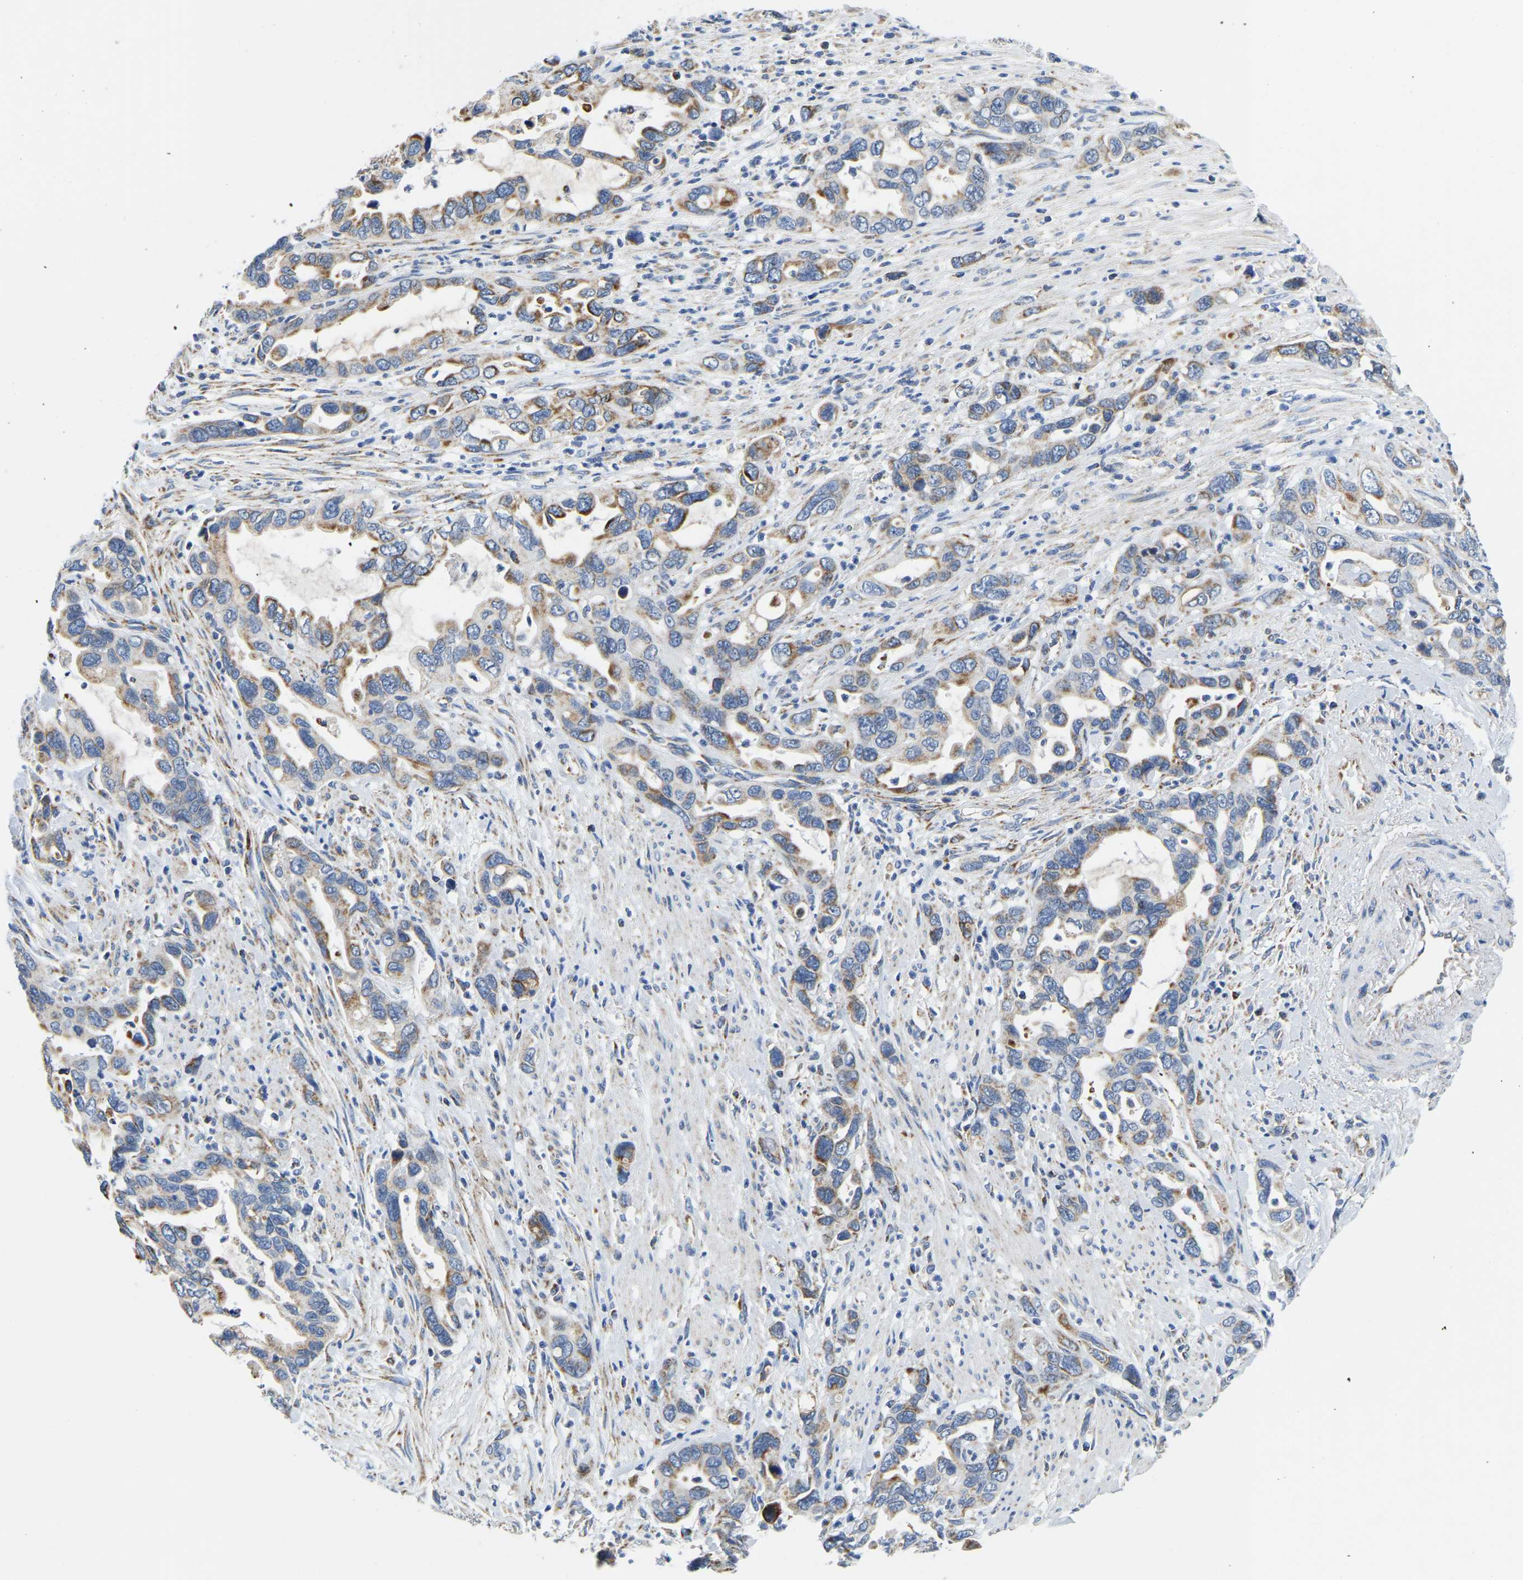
{"staining": {"intensity": "moderate", "quantity": "<25%", "location": "cytoplasmic/membranous"}, "tissue": "pancreatic cancer", "cell_type": "Tumor cells", "image_type": "cancer", "snomed": [{"axis": "morphology", "description": "Adenocarcinoma, NOS"}, {"axis": "topography", "description": "Pancreas"}], "caption": "Moderate cytoplasmic/membranous expression for a protein is seen in approximately <25% of tumor cells of pancreatic cancer (adenocarcinoma) using immunohistochemistry.", "gene": "SFXN1", "patient": {"sex": "female", "age": 70}}